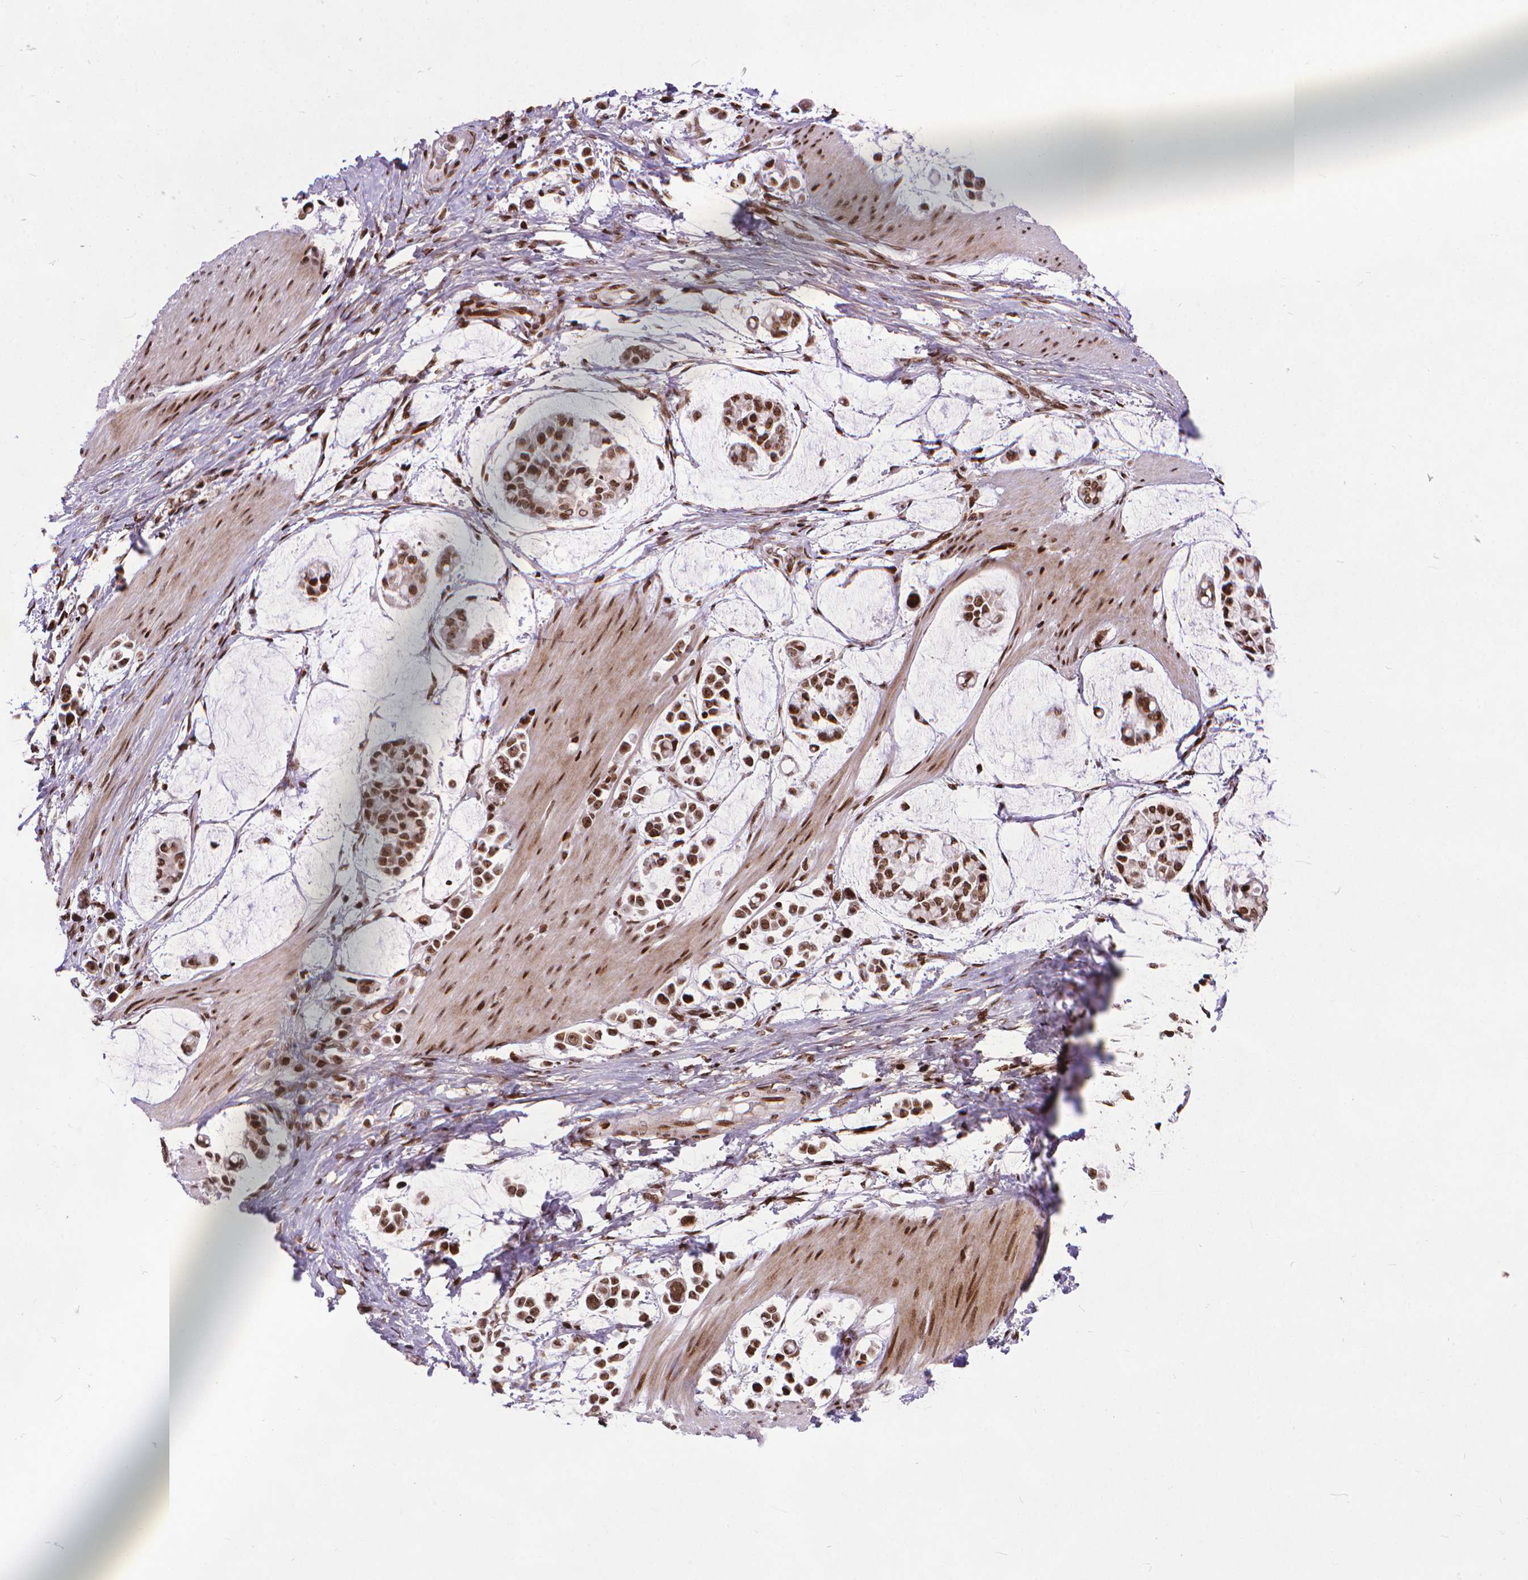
{"staining": {"intensity": "moderate", "quantity": ">75%", "location": "nuclear"}, "tissue": "stomach cancer", "cell_type": "Tumor cells", "image_type": "cancer", "snomed": [{"axis": "morphology", "description": "Adenocarcinoma, NOS"}, {"axis": "topography", "description": "Stomach"}], "caption": "Immunohistochemistry histopathology image of human adenocarcinoma (stomach) stained for a protein (brown), which displays medium levels of moderate nuclear expression in about >75% of tumor cells.", "gene": "AMER1", "patient": {"sex": "male", "age": 82}}